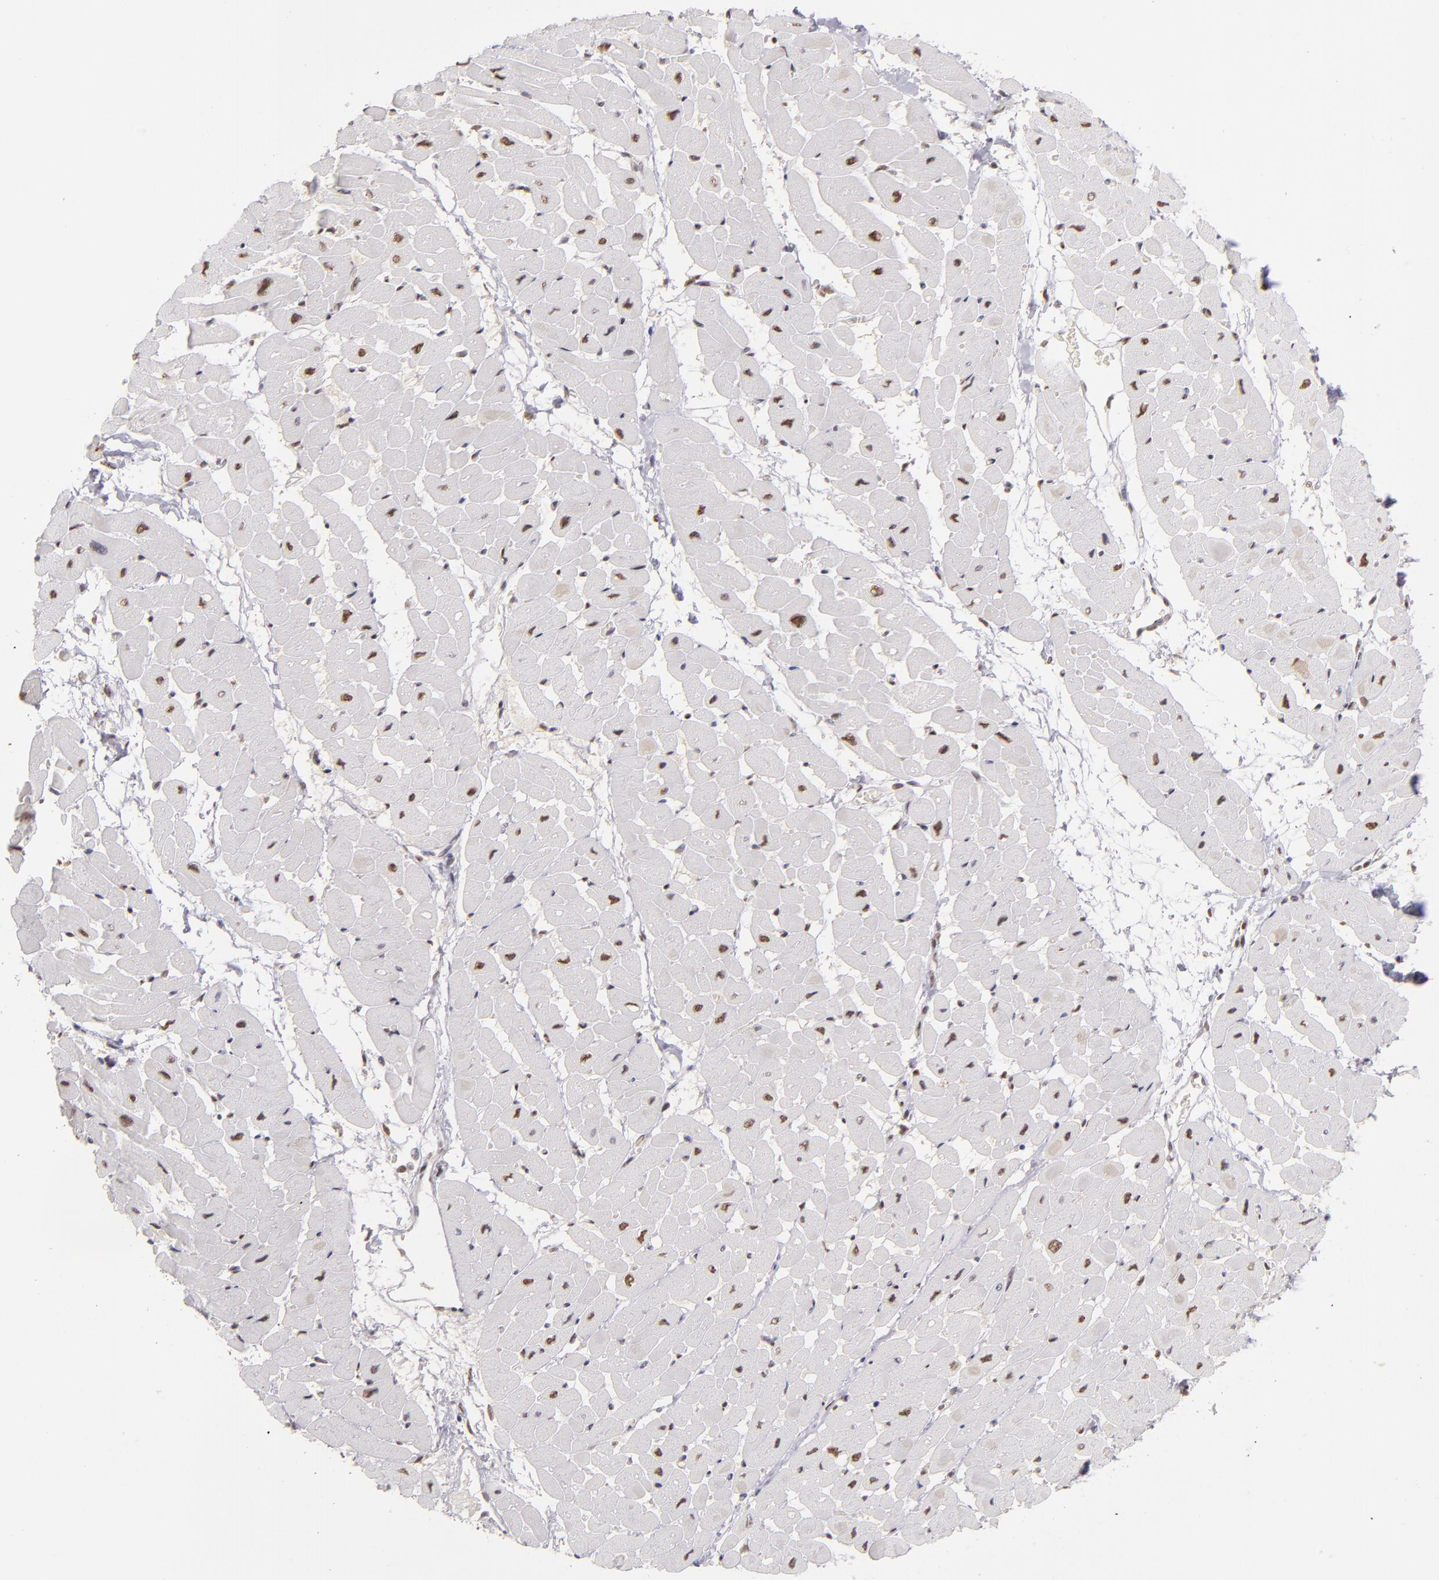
{"staining": {"intensity": "moderate", "quantity": "25%-75%", "location": "nuclear"}, "tissue": "heart muscle", "cell_type": "Cardiomyocytes", "image_type": "normal", "snomed": [{"axis": "morphology", "description": "Normal tissue, NOS"}, {"axis": "topography", "description": "Heart"}], "caption": "A medium amount of moderate nuclear positivity is present in about 25%-75% of cardiomyocytes in unremarkable heart muscle.", "gene": "TFAP4", "patient": {"sex": "male", "age": 45}}